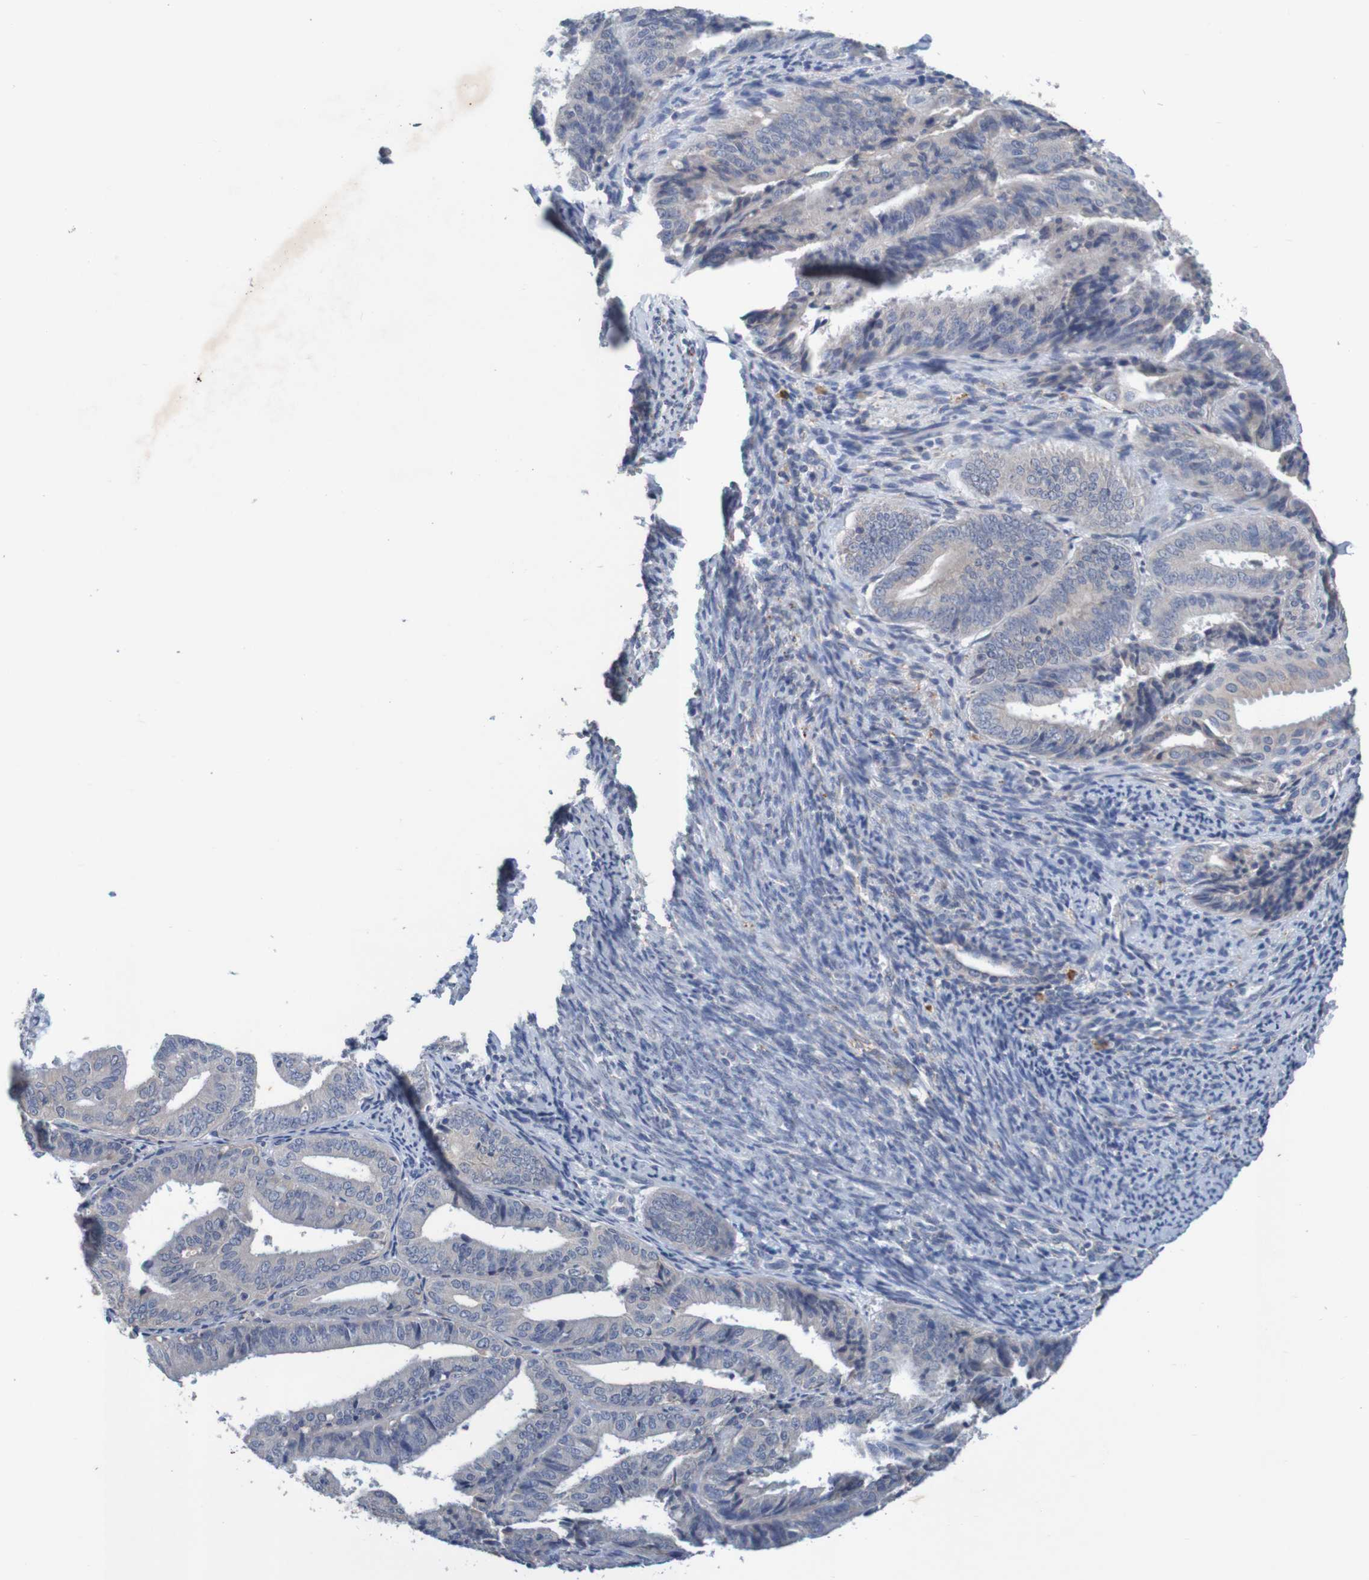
{"staining": {"intensity": "weak", "quantity": "<25%", "location": "cytoplasmic/membranous"}, "tissue": "endometrial cancer", "cell_type": "Tumor cells", "image_type": "cancer", "snomed": [{"axis": "morphology", "description": "Adenocarcinoma, NOS"}, {"axis": "topography", "description": "Endometrium"}], "caption": "This micrograph is of adenocarcinoma (endometrial) stained with immunohistochemistry (IHC) to label a protein in brown with the nuclei are counter-stained blue. There is no staining in tumor cells.", "gene": "LTA", "patient": {"sex": "female", "age": 63}}